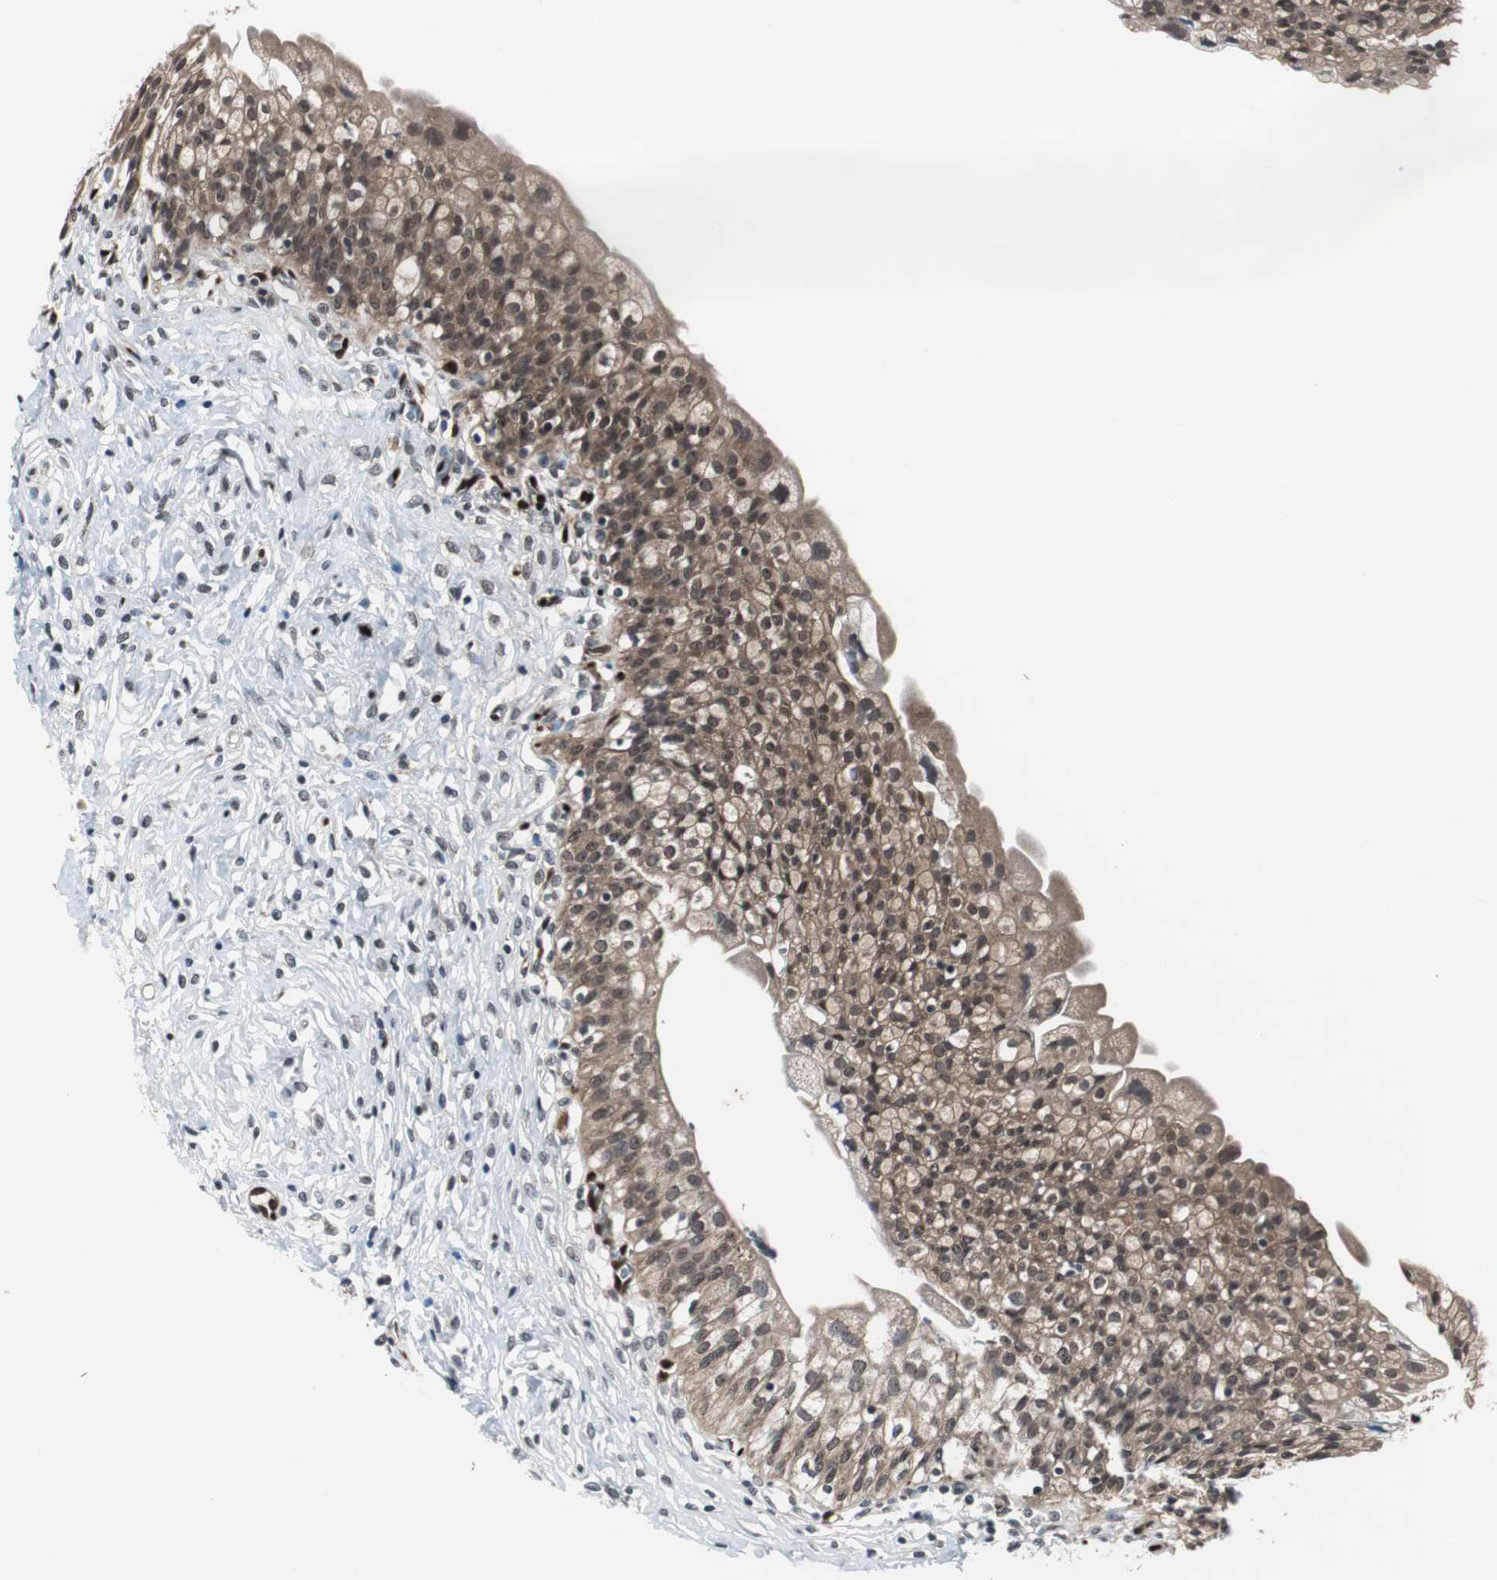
{"staining": {"intensity": "moderate", "quantity": ">75%", "location": "cytoplasmic/membranous,nuclear"}, "tissue": "urinary bladder", "cell_type": "Urothelial cells", "image_type": "normal", "snomed": [{"axis": "morphology", "description": "Normal tissue, NOS"}, {"axis": "morphology", "description": "Inflammation, NOS"}, {"axis": "topography", "description": "Urinary bladder"}], "caption": "High-power microscopy captured an immunohistochemistry histopathology image of unremarkable urinary bladder, revealing moderate cytoplasmic/membranous,nuclear expression in about >75% of urothelial cells. The staining is performed using DAB (3,3'-diaminobenzidine) brown chromogen to label protein expression. The nuclei are counter-stained blue using hematoxylin.", "gene": "SMAD1", "patient": {"sex": "female", "age": 80}}